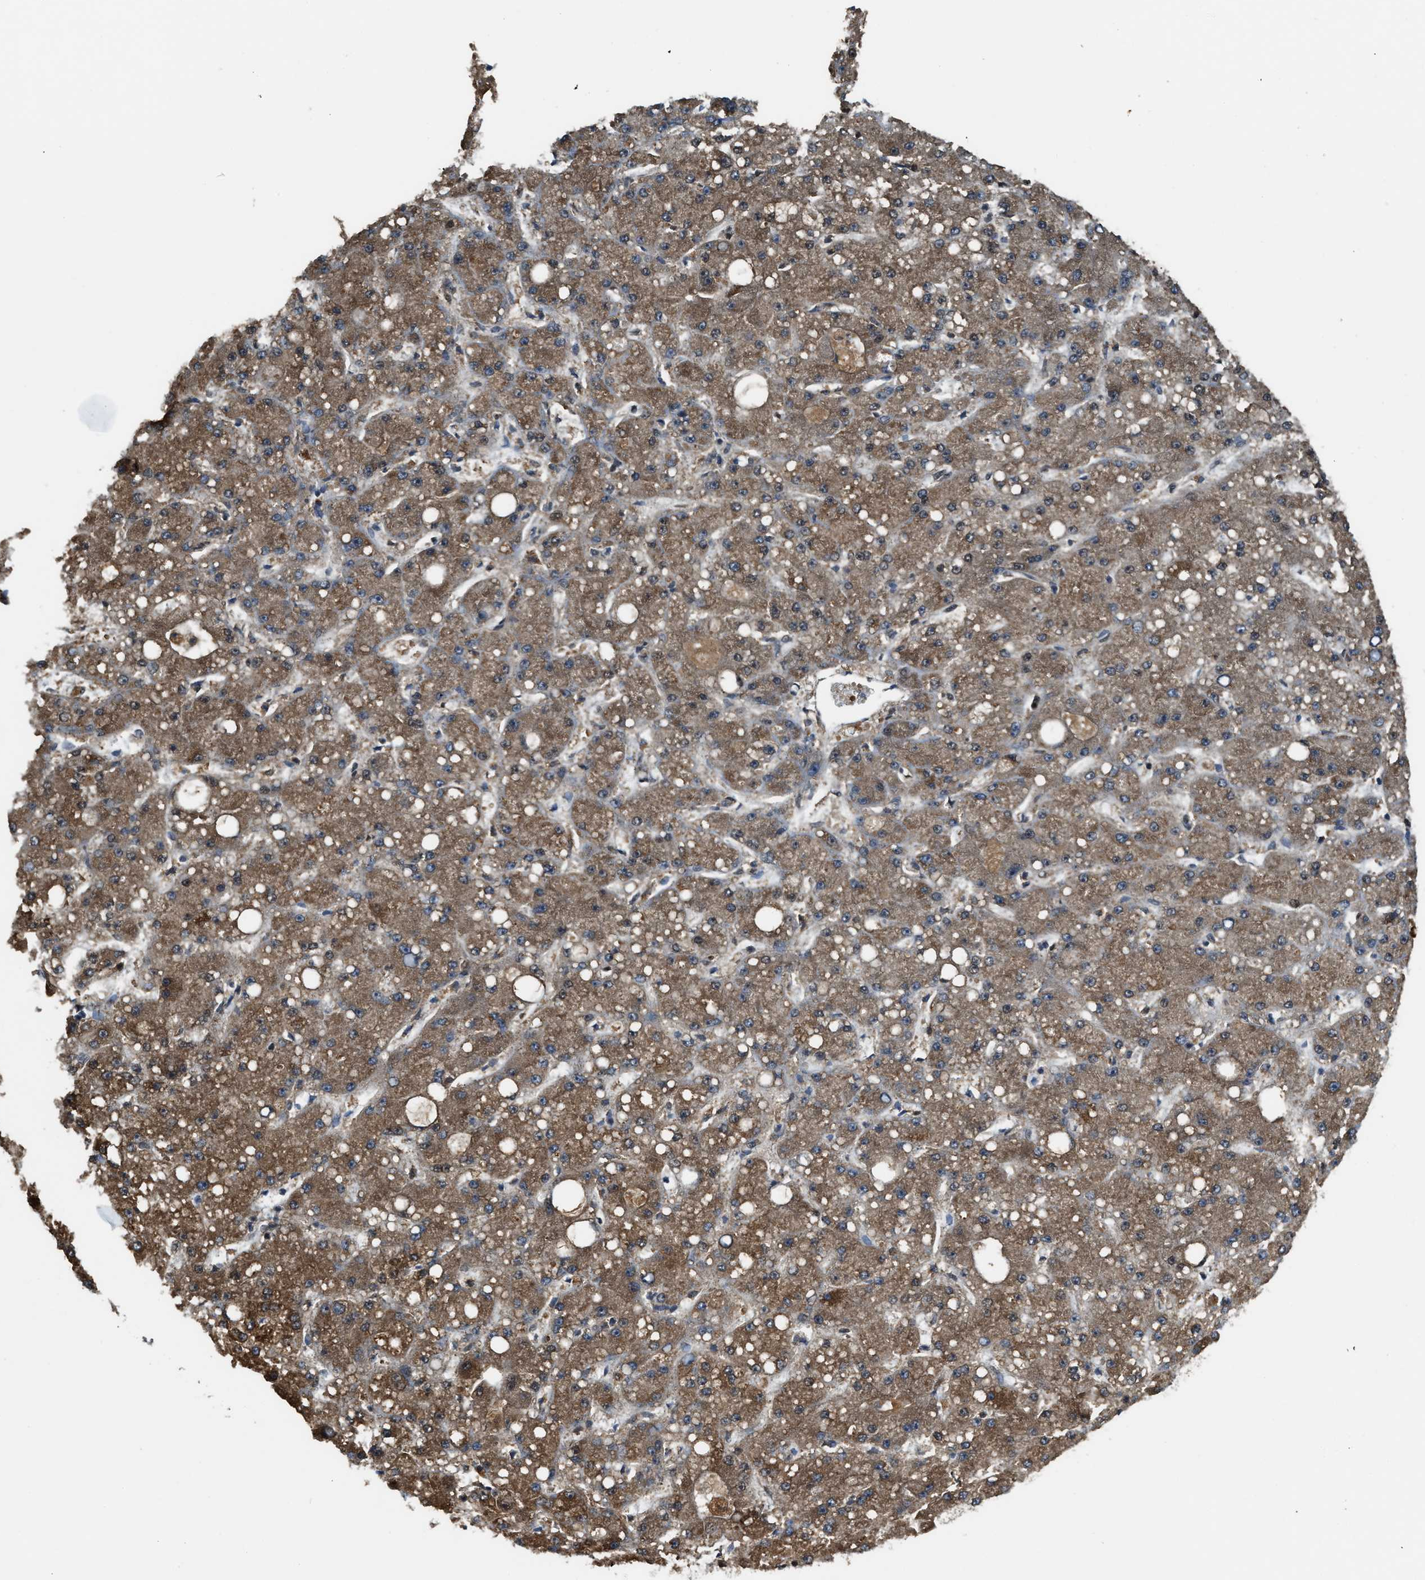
{"staining": {"intensity": "strong", "quantity": ">75%", "location": "cytoplasmic/membranous"}, "tissue": "liver cancer", "cell_type": "Tumor cells", "image_type": "cancer", "snomed": [{"axis": "morphology", "description": "Carcinoma, Hepatocellular, NOS"}, {"axis": "topography", "description": "Liver"}], "caption": "IHC of human liver cancer (hepatocellular carcinoma) exhibits high levels of strong cytoplasmic/membranous staining in about >75% of tumor cells.", "gene": "HIBADH", "patient": {"sex": "male", "age": 67}}